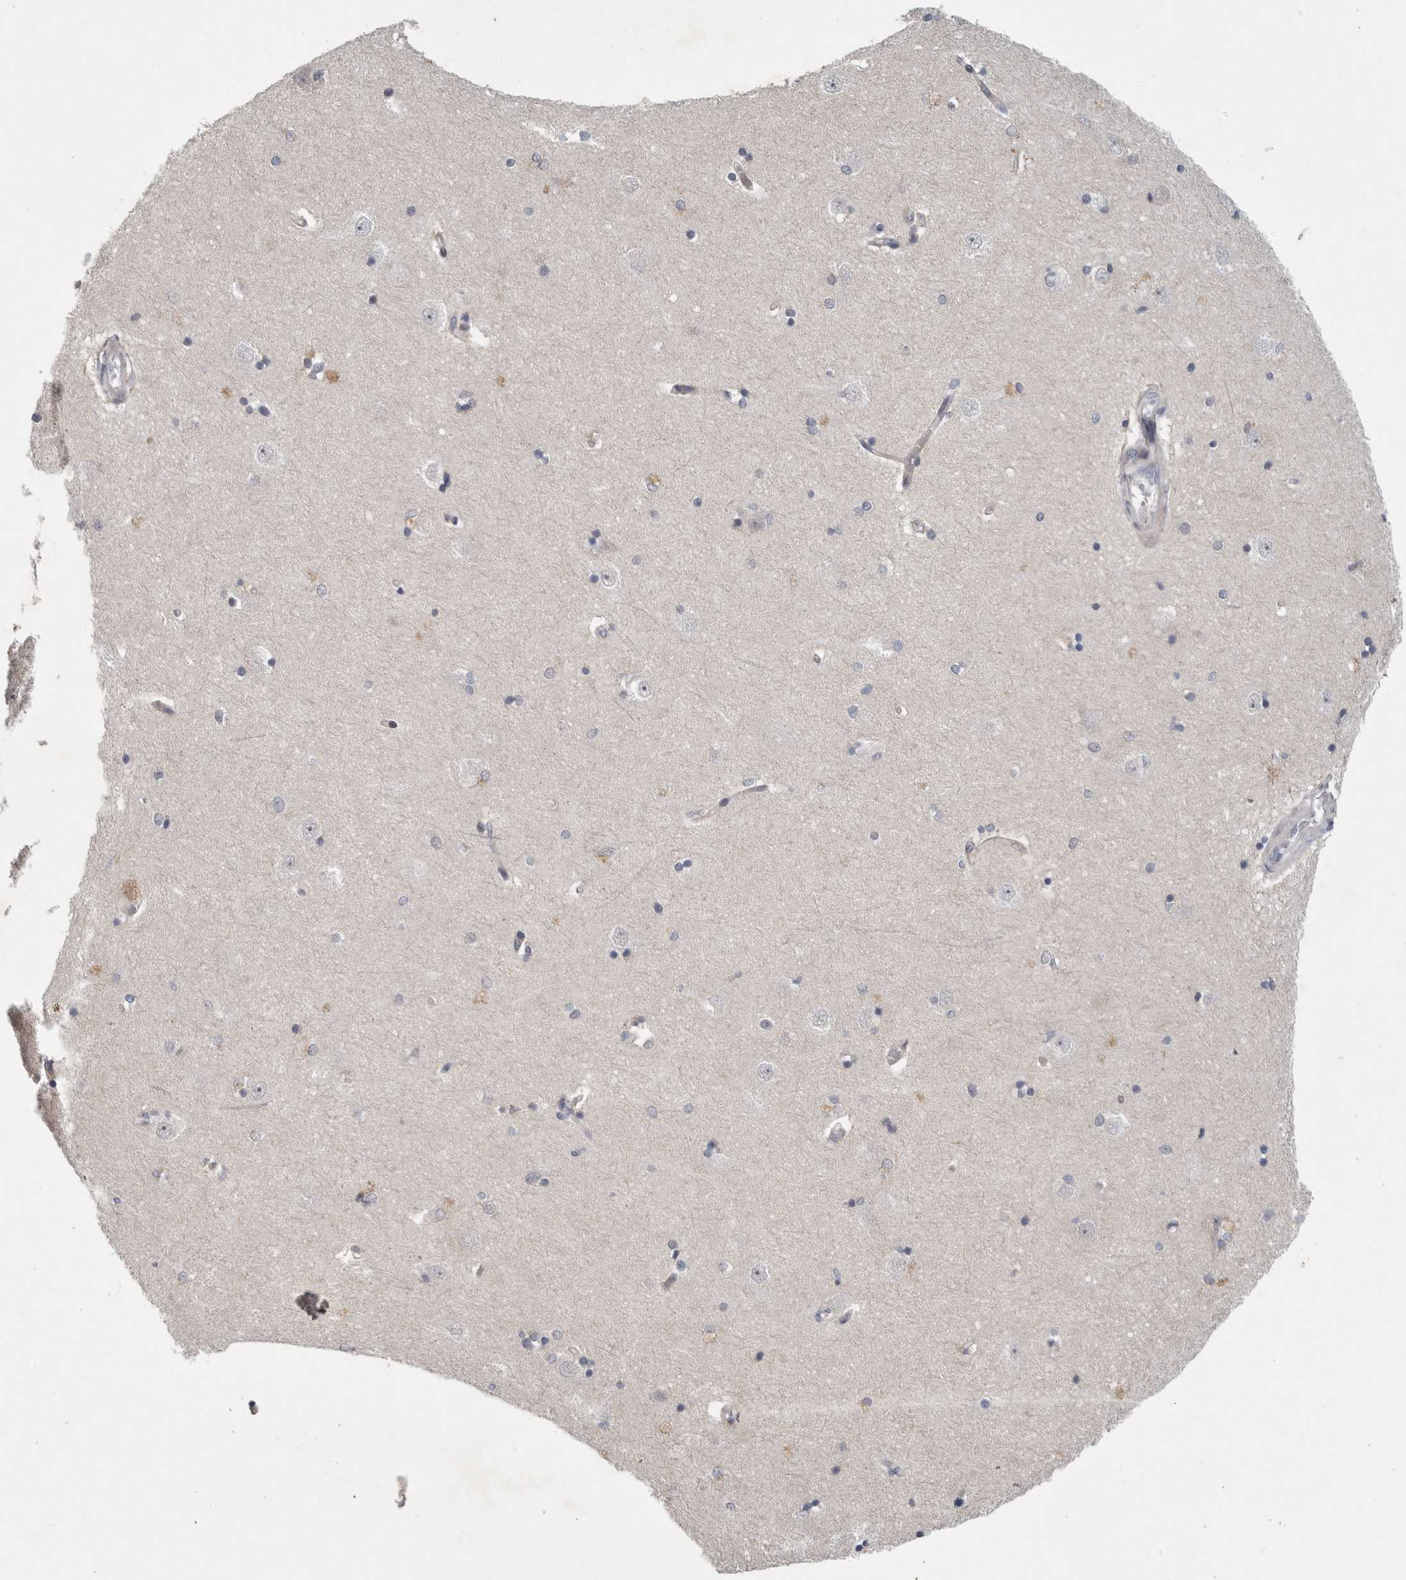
{"staining": {"intensity": "negative", "quantity": "none", "location": "none"}, "tissue": "hippocampus", "cell_type": "Glial cells", "image_type": "normal", "snomed": [{"axis": "morphology", "description": "Normal tissue, NOS"}, {"axis": "topography", "description": "Hippocampus"}], "caption": "Immunohistochemistry histopathology image of unremarkable hippocampus stained for a protein (brown), which reveals no staining in glial cells.", "gene": "FBXO43", "patient": {"sex": "male", "age": 45}}